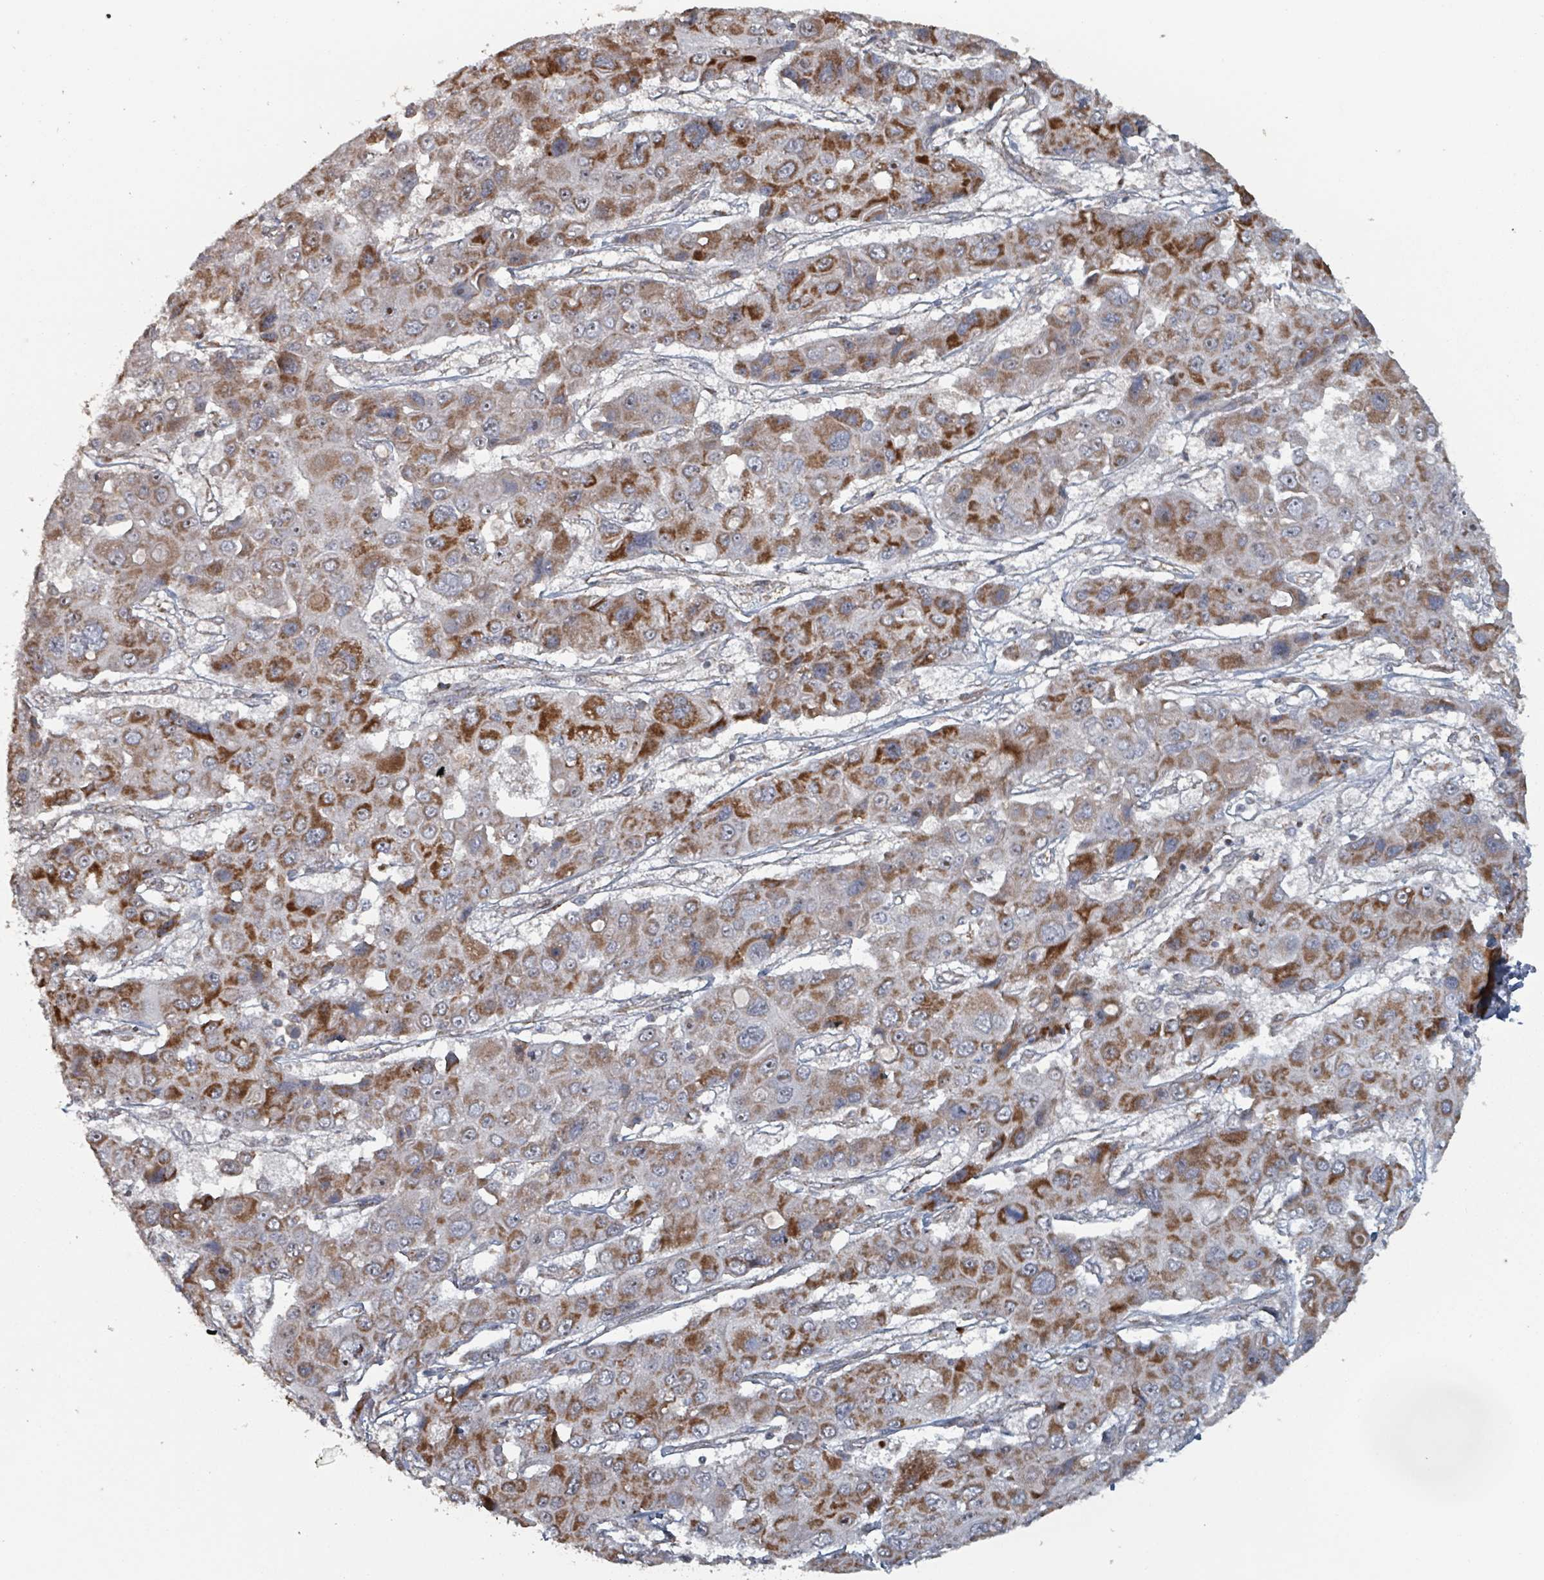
{"staining": {"intensity": "strong", "quantity": "25%-75%", "location": "cytoplasmic/membranous"}, "tissue": "liver cancer", "cell_type": "Tumor cells", "image_type": "cancer", "snomed": [{"axis": "morphology", "description": "Cholangiocarcinoma"}, {"axis": "topography", "description": "Liver"}], "caption": "Liver cholangiocarcinoma was stained to show a protein in brown. There is high levels of strong cytoplasmic/membranous staining in about 25%-75% of tumor cells.", "gene": "MRPL4", "patient": {"sex": "male", "age": 67}}